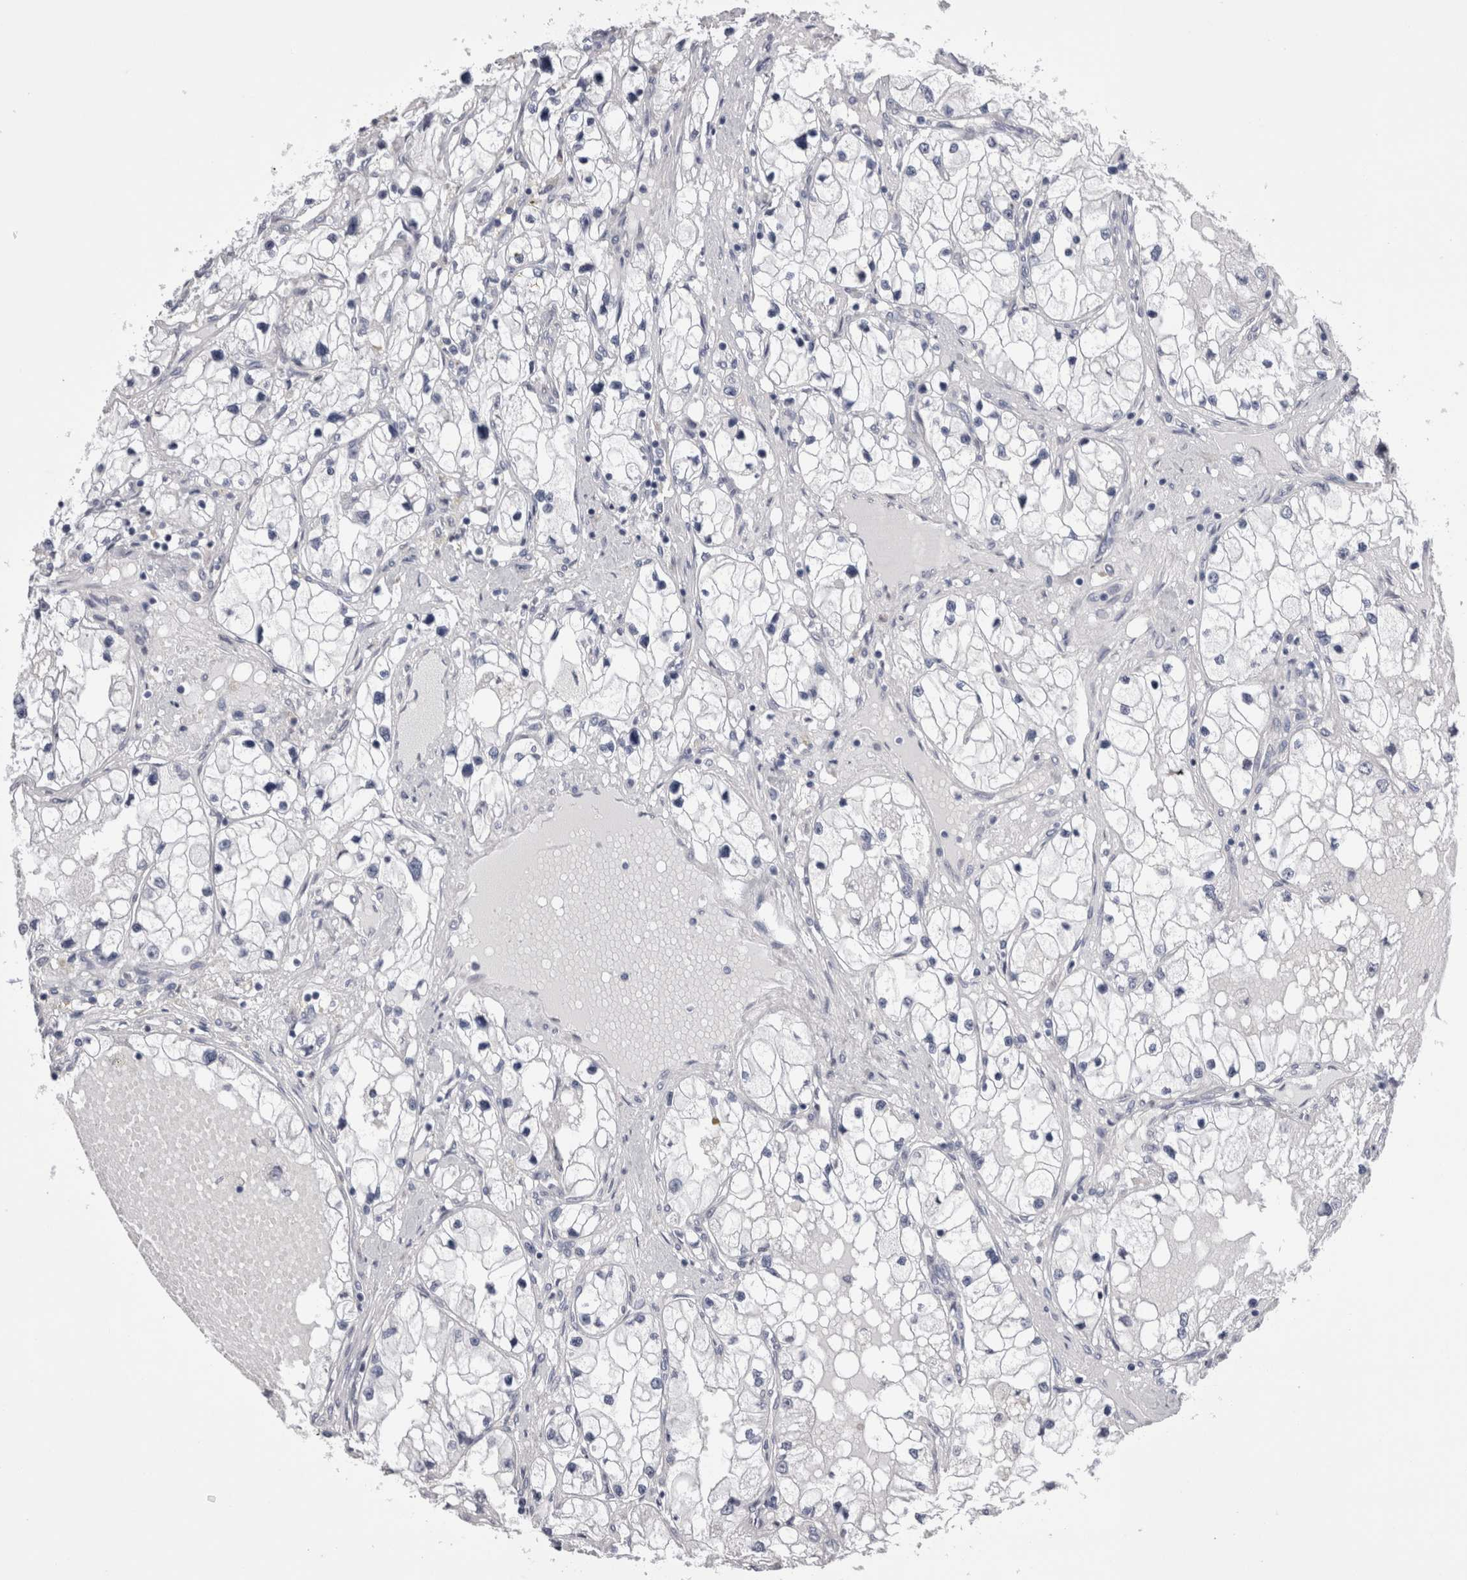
{"staining": {"intensity": "negative", "quantity": "none", "location": "none"}, "tissue": "renal cancer", "cell_type": "Tumor cells", "image_type": "cancer", "snomed": [{"axis": "morphology", "description": "Adenocarcinoma, NOS"}, {"axis": "topography", "description": "Kidney"}], "caption": "Immunohistochemistry (IHC) micrograph of renal adenocarcinoma stained for a protein (brown), which exhibits no staining in tumor cells. (DAB (3,3'-diaminobenzidine) immunohistochemistry (IHC) with hematoxylin counter stain).", "gene": "PWP2", "patient": {"sex": "male", "age": 68}}